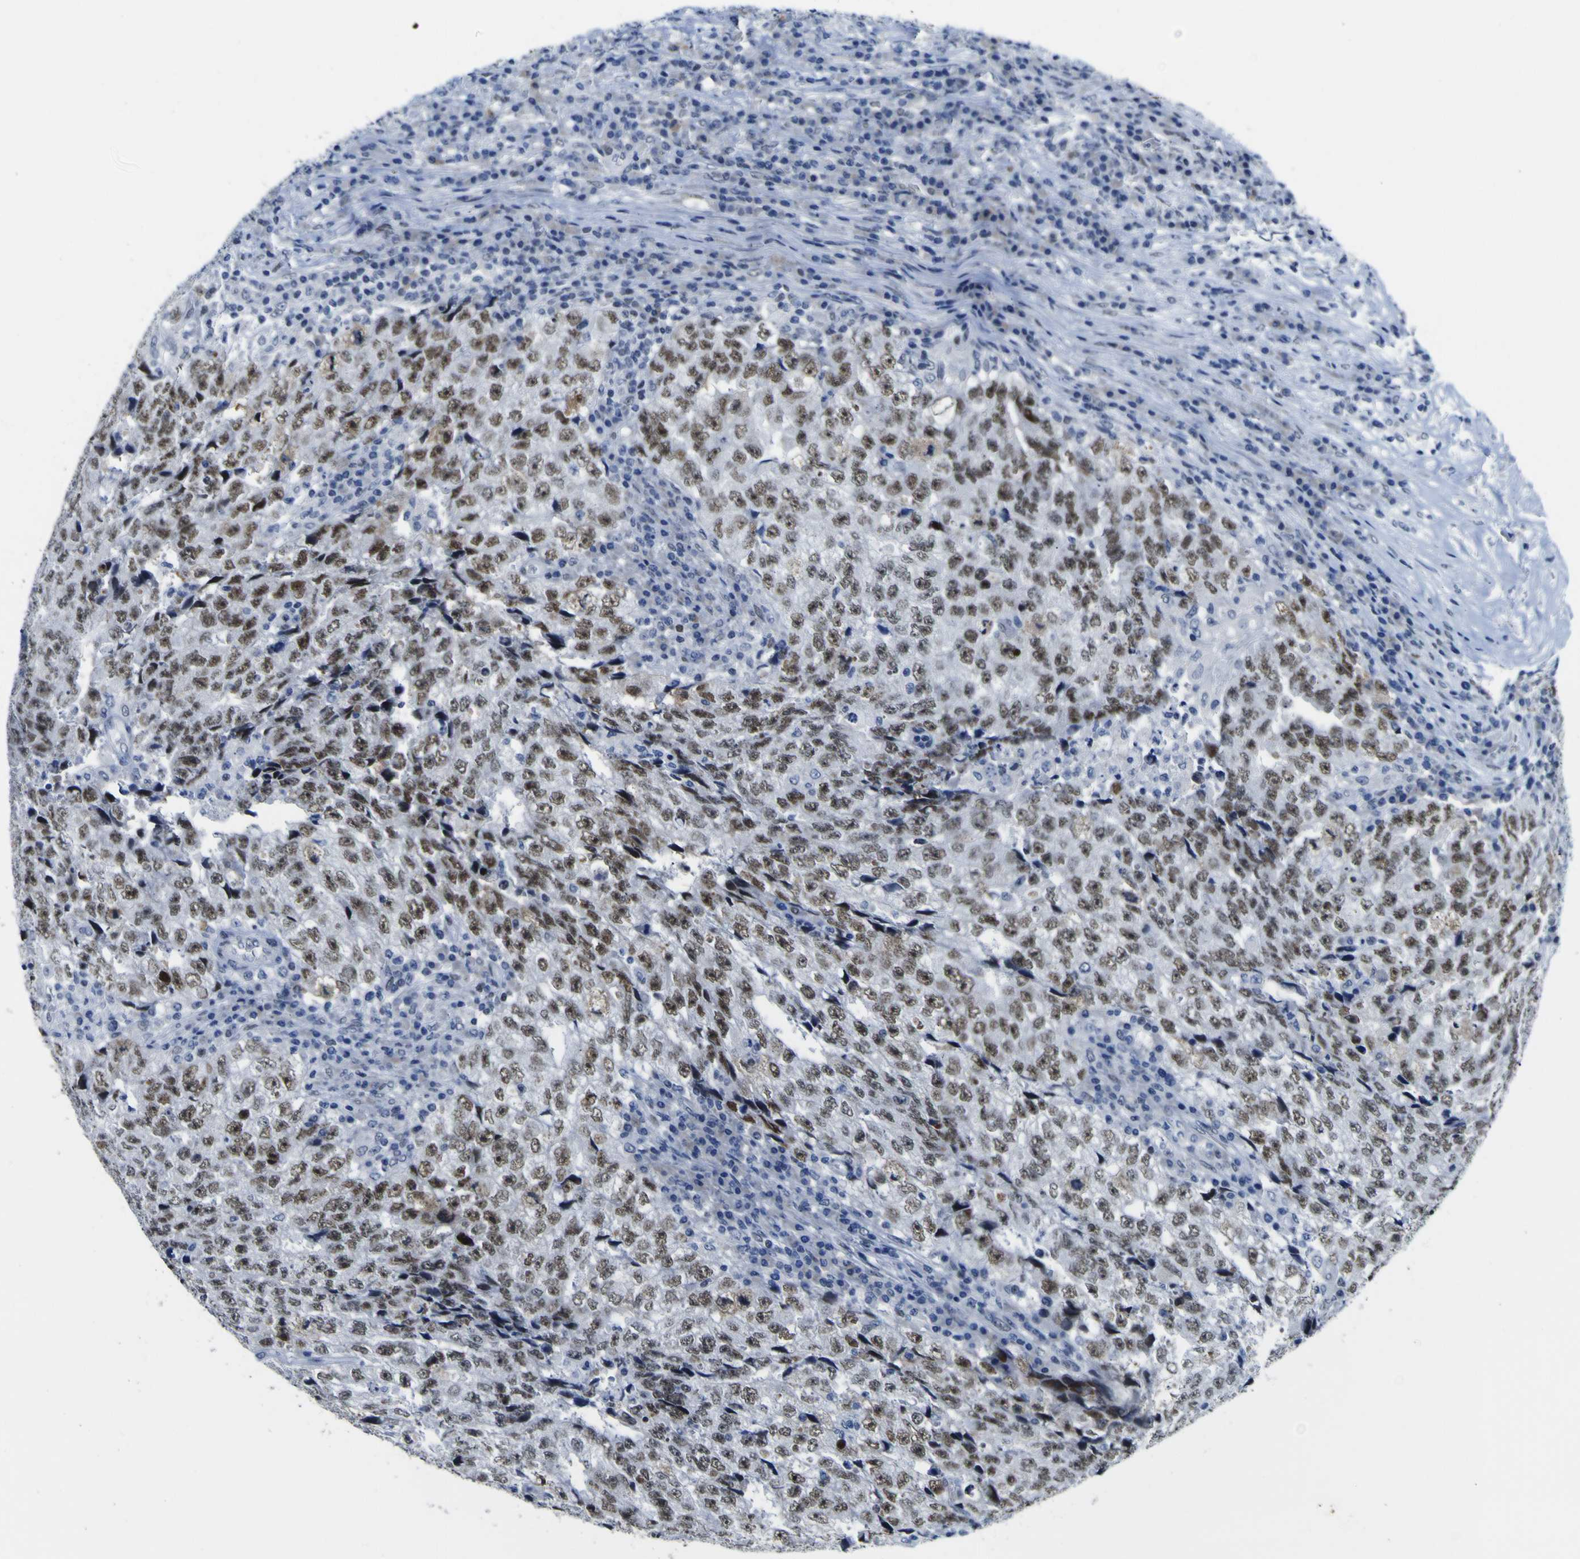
{"staining": {"intensity": "moderate", "quantity": ">75%", "location": "nuclear"}, "tissue": "testis cancer", "cell_type": "Tumor cells", "image_type": "cancer", "snomed": [{"axis": "morphology", "description": "Necrosis, NOS"}, {"axis": "morphology", "description": "Carcinoma, Embryonal, NOS"}, {"axis": "topography", "description": "Testis"}], "caption": "Protein expression analysis of human testis cancer (embryonal carcinoma) reveals moderate nuclear positivity in approximately >75% of tumor cells.", "gene": "MBD3", "patient": {"sex": "male", "age": 19}}